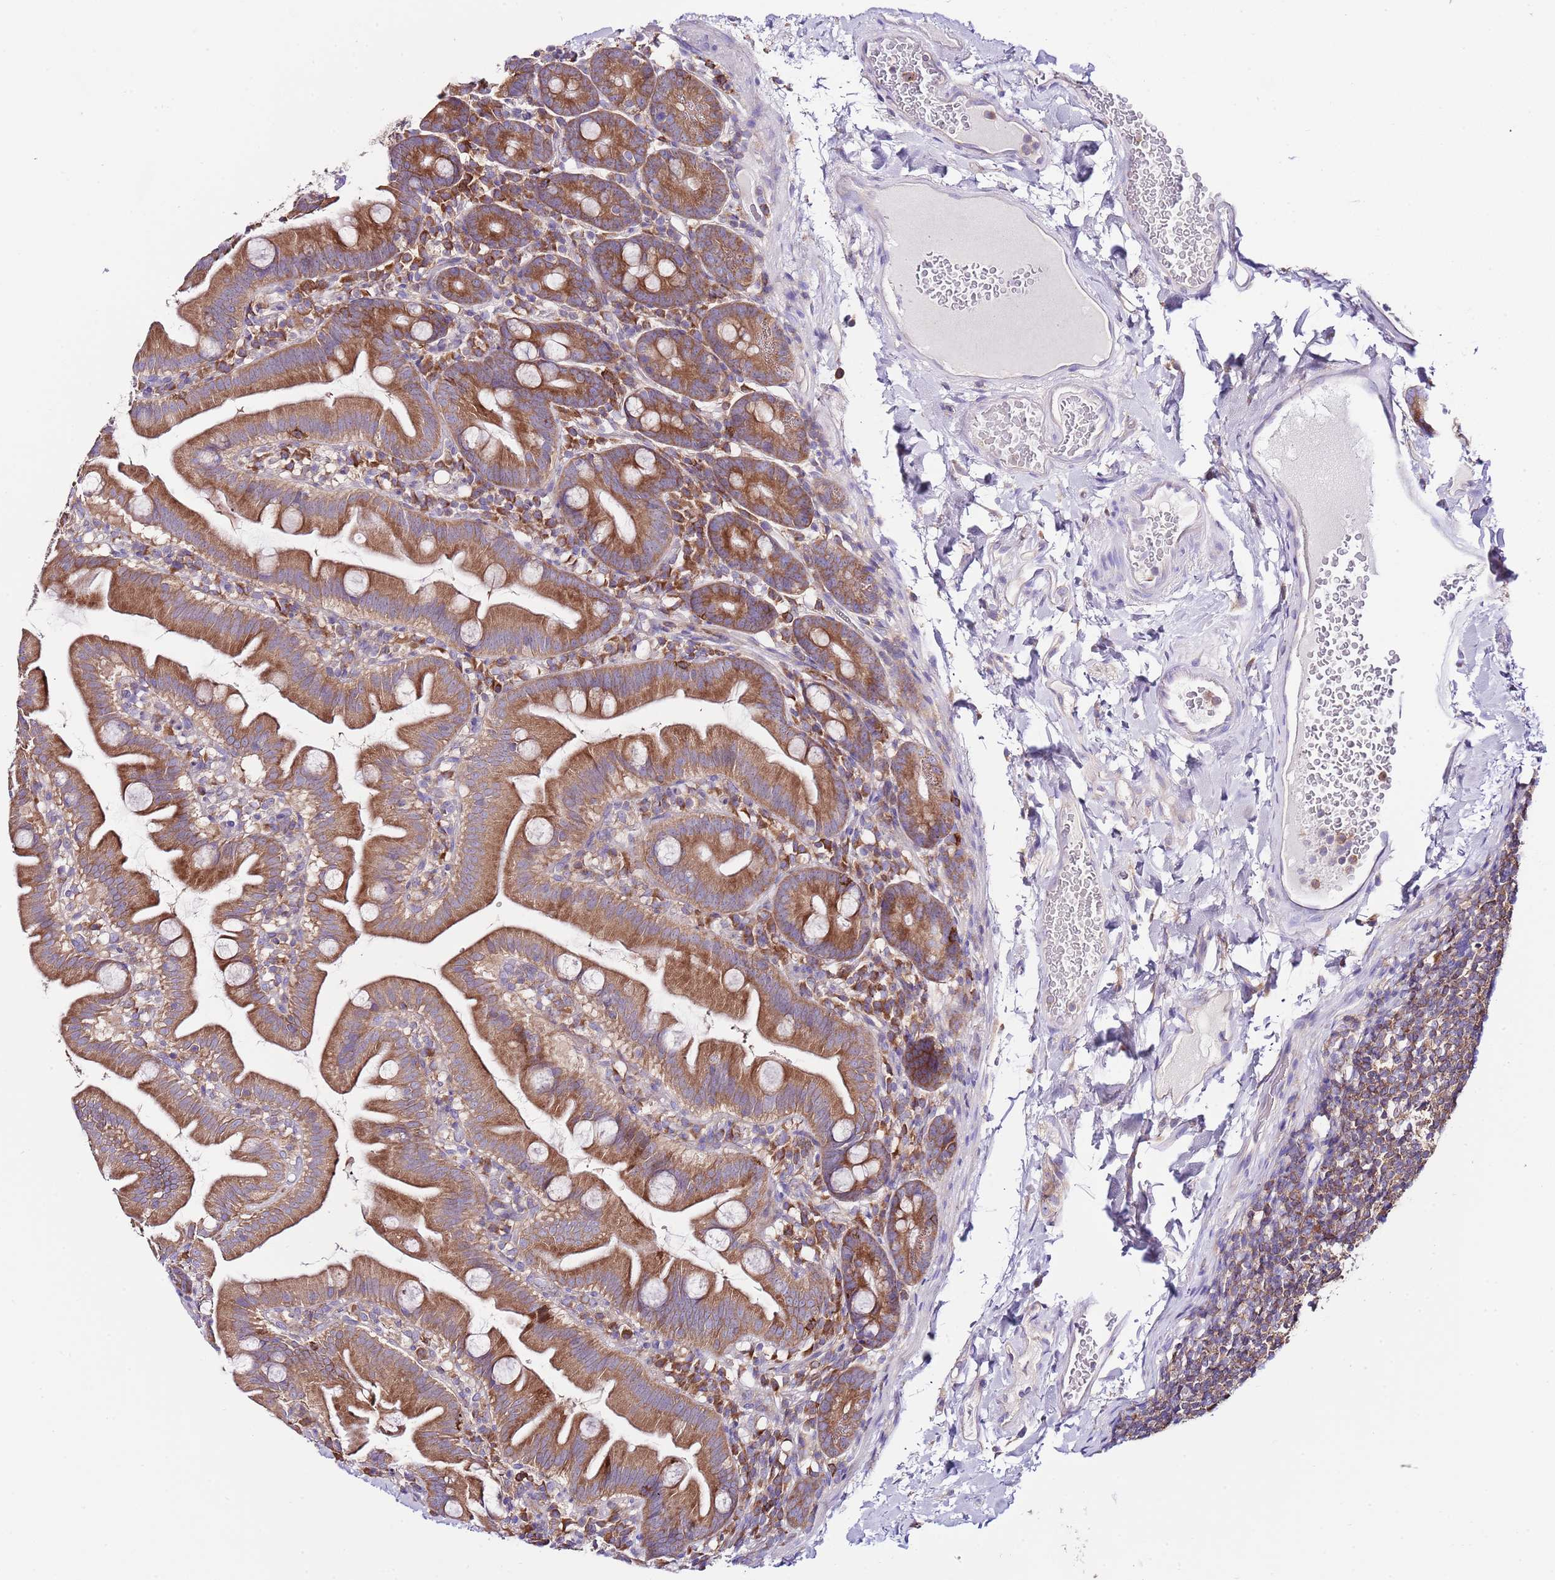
{"staining": {"intensity": "strong", "quantity": ">75%", "location": "cytoplasmic/membranous"}, "tissue": "small intestine", "cell_type": "Glandular cells", "image_type": "normal", "snomed": [{"axis": "morphology", "description": "Normal tissue, NOS"}, {"axis": "topography", "description": "Small intestine"}], "caption": "Protein analysis of unremarkable small intestine demonstrates strong cytoplasmic/membranous expression in approximately >75% of glandular cells.", "gene": "RPS10", "patient": {"sex": "female", "age": 68}}